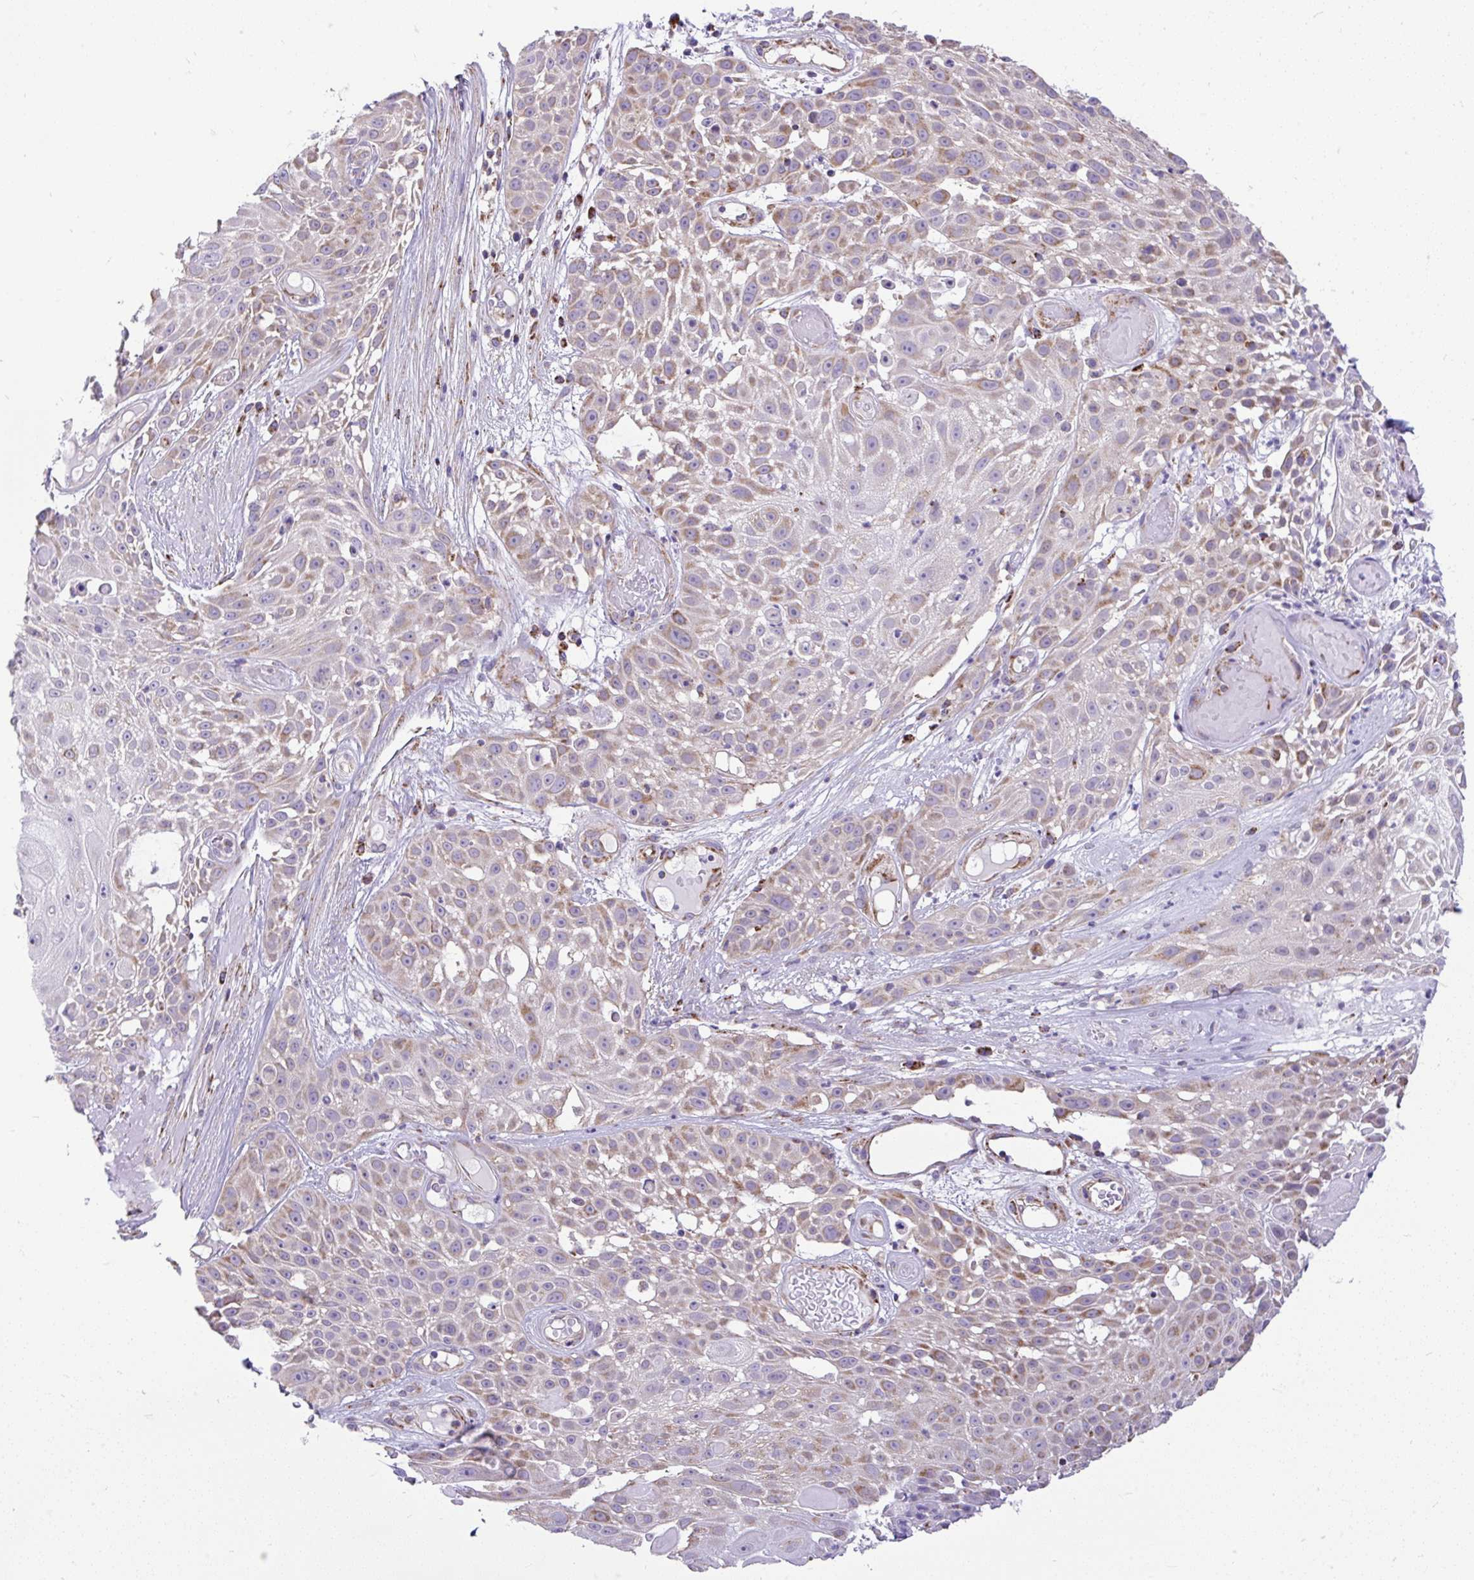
{"staining": {"intensity": "moderate", "quantity": "<25%", "location": "cytoplasmic/membranous"}, "tissue": "skin cancer", "cell_type": "Tumor cells", "image_type": "cancer", "snomed": [{"axis": "morphology", "description": "Squamous cell carcinoma, NOS"}, {"axis": "topography", "description": "Skin"}], "caption": "Skin squamous cell carcinoma stained with a protein marker displays moderate staining in tumor cells.", "gene": "PYCR2", "patient": {"sex": "female", "age": 86}}